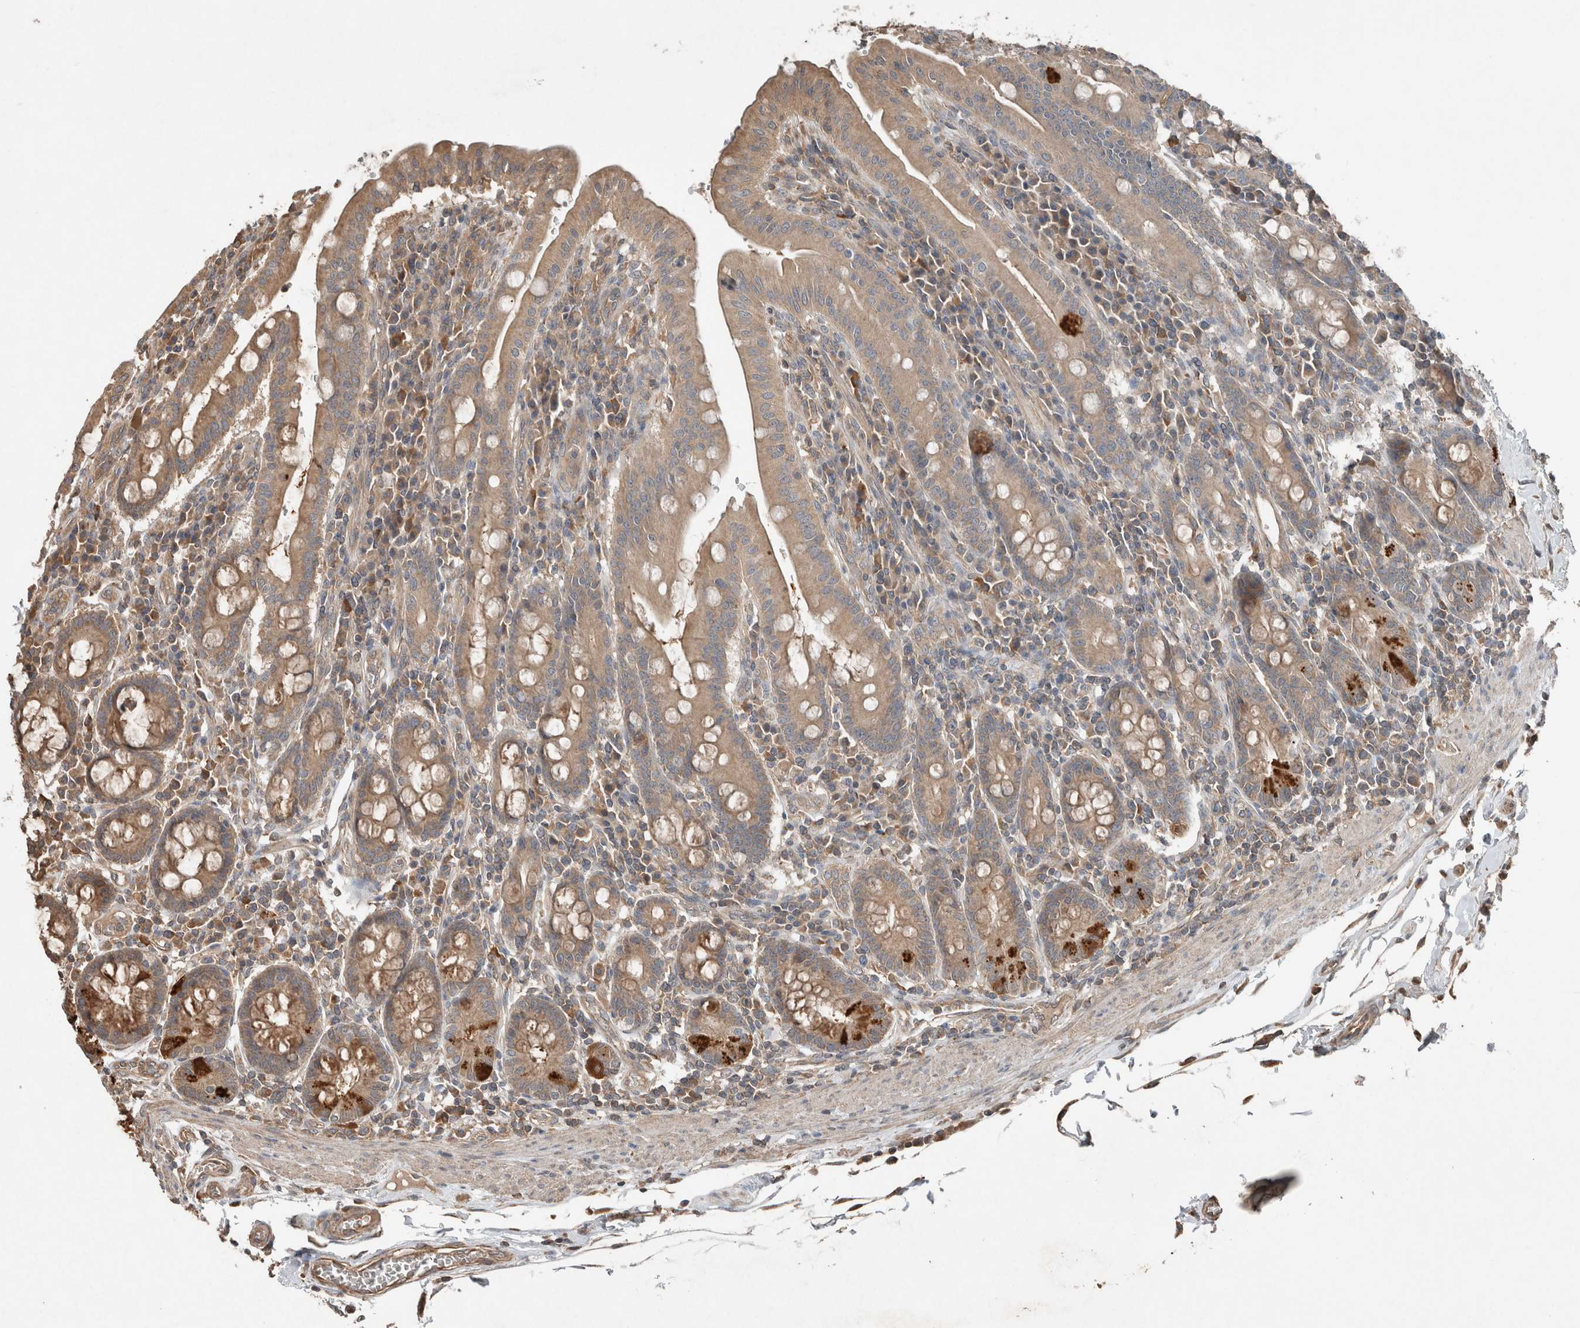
{"staining": {"intensity": "moderate", "quantity": ">75%", "location": "cytoplasmic/membranous"}, "tissue": "duodenum", "cell_type": "Glandular cells", "image_type": "normal", "snomed": [{"axis": "morphology", "description": "Normal tissue, NOS"}, {"axis": "morphology", "description": "Adenocarcinoma, NOS"}, {"axis": "topography", "description": "Pancreas"}, {"axis": "topography", "description": "Duodenum"}], "caption": "The image exhibits staining of unremarkable duodenum, revealing moderate cytoplasmic/membranous protein positivity (brown color) within glandular cells. (IHC, brightfield microscopy, high magnification).", "gene": "KLK14", "patient": {"sex": "male", "age": 50}}